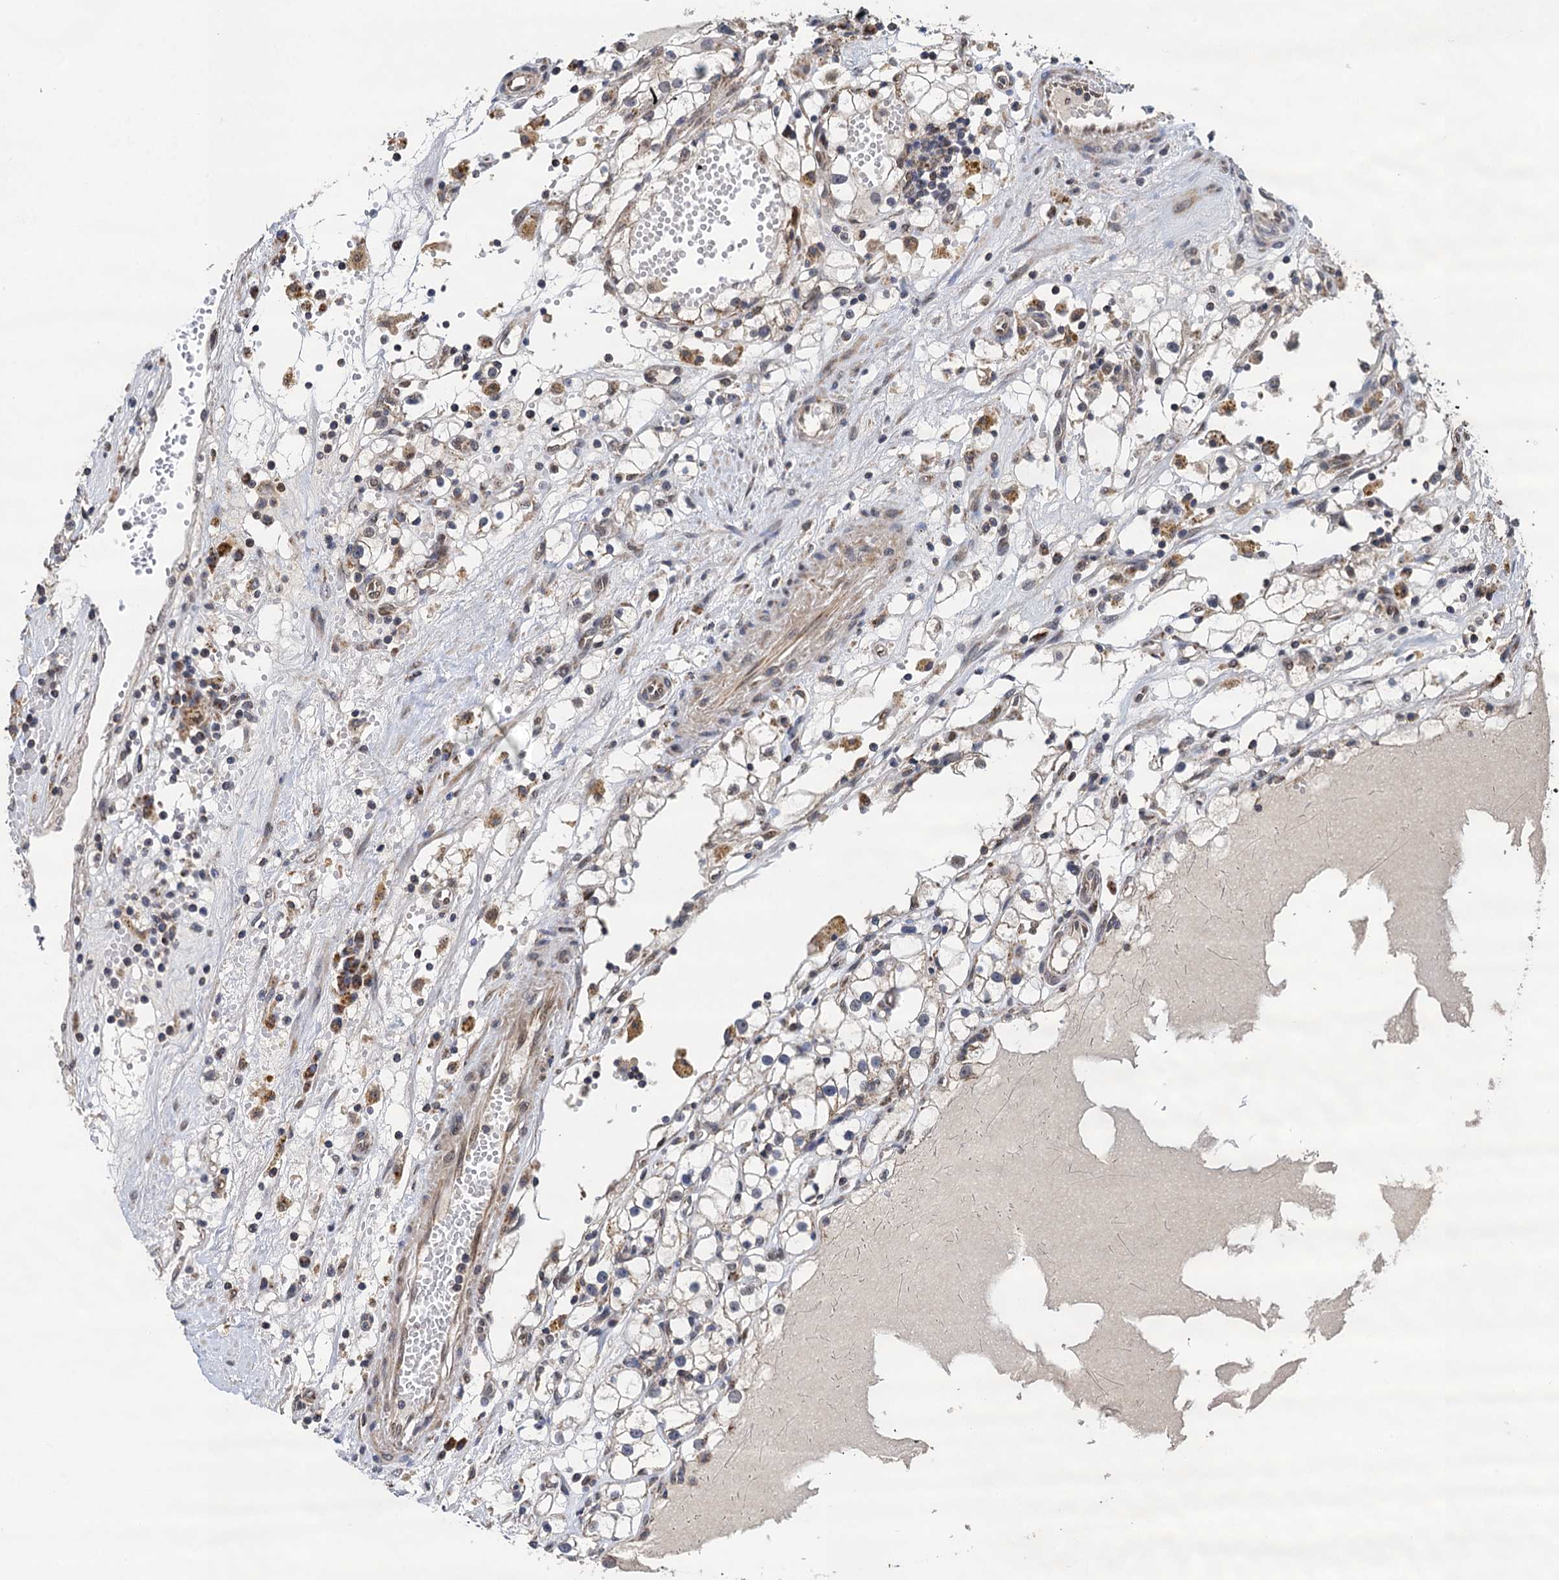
{"staining": {"intensity": "weak", "quantity": "25%-75%", "location": "cytoplasmic/membranous"}, "tissue": "renal cancer", "cell_type": "Tumor cells", "image_type": "cancer", "snomed": [{"axis": "morphology", "description": "Adenocarcinoma, NOS"}, {"axis": "topography", "description": "Kidney"}], "caption": "Immunohistochemistry (IHC) histopathology image of renal cancer (adenocarcinoma) stained for a protein (brown), which shows low levels of weak cytoplasmic/membranous positivity in approximately 25%-75% of tumor cells.", "gene": "CMPK2", "patient": {"sex": "male", "age": 56}}